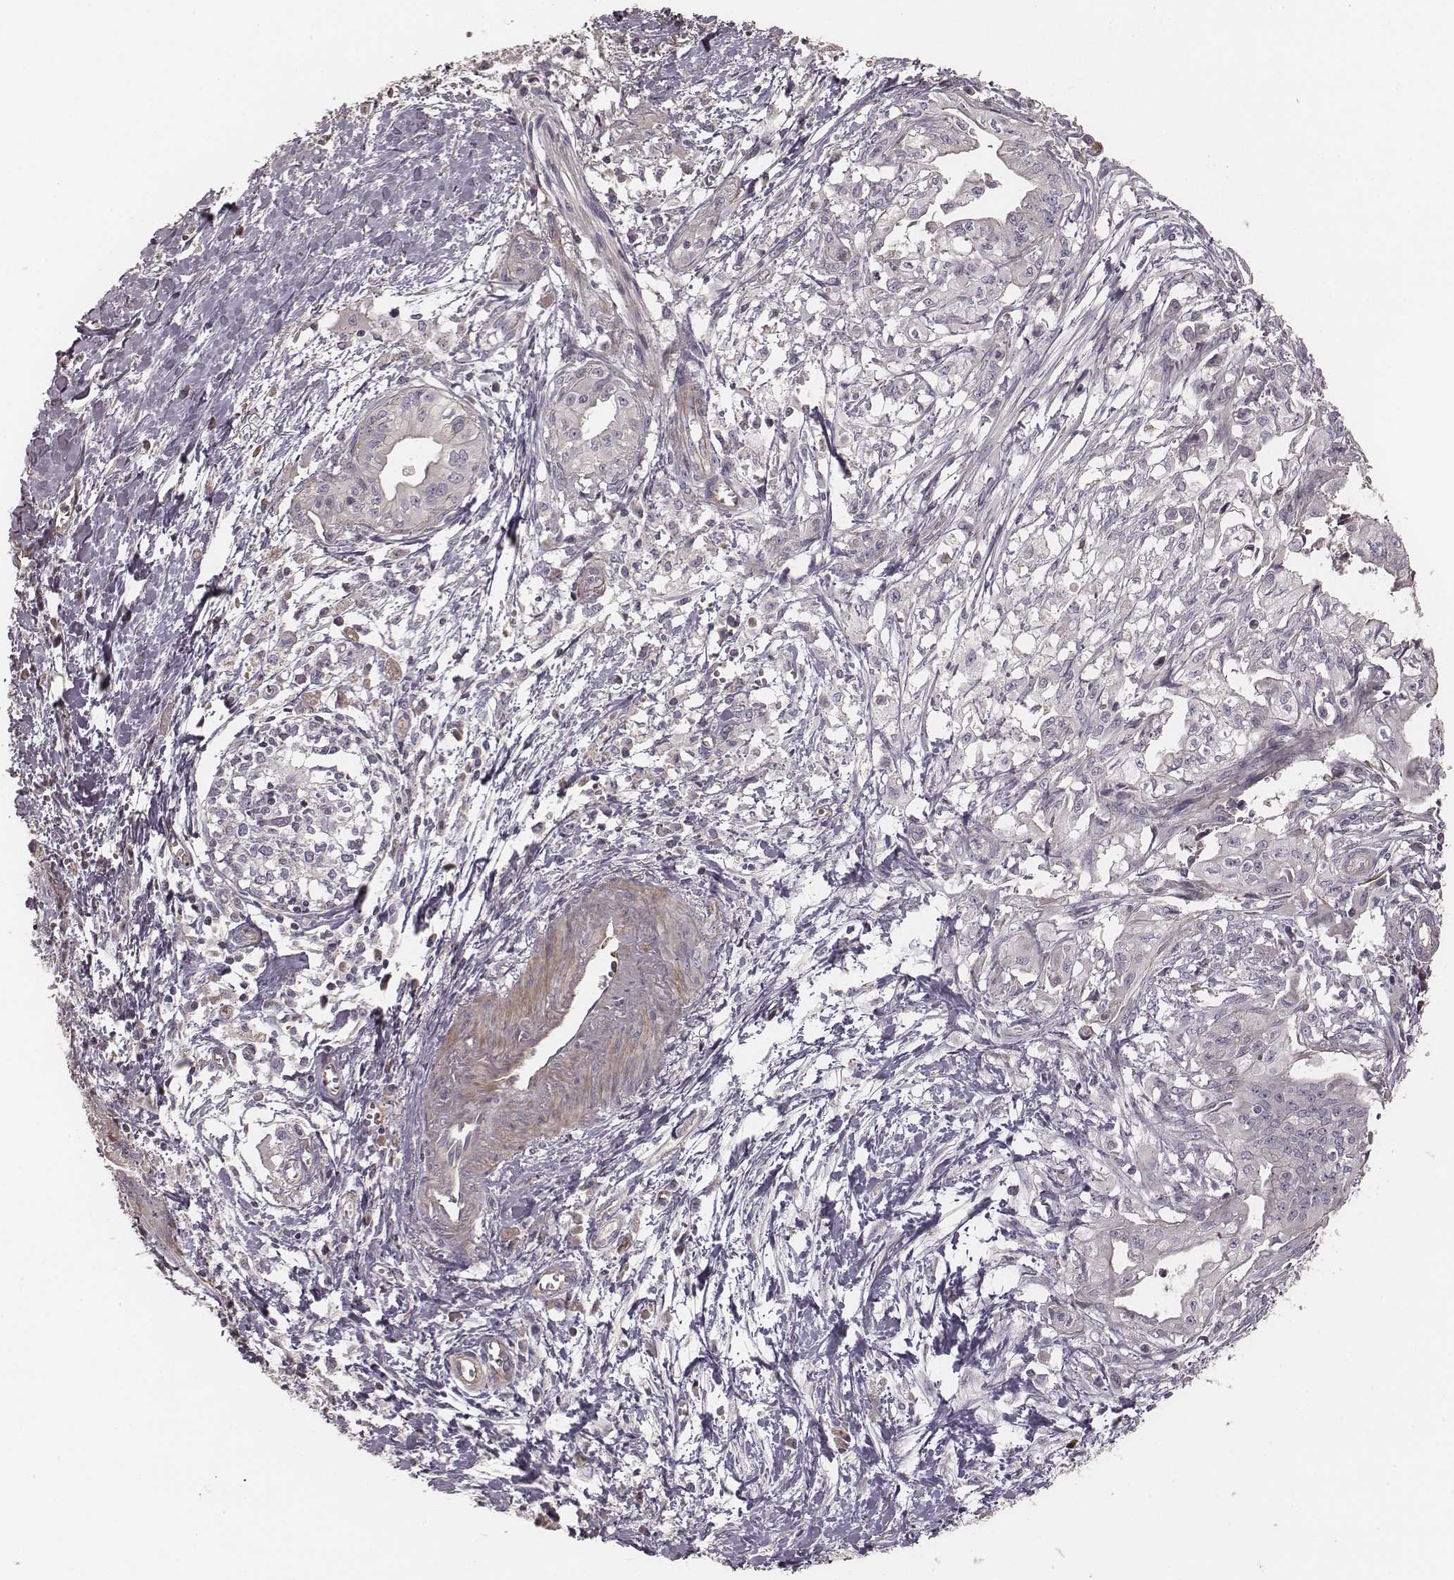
{"staining": {"intensity": "moderate", "quantity": "<25%", "location": "cytoplasmic/membranous"}, "tissue": "pancreatic cancer", "cell_type": "Tumor cells", "image_type": "cancer", "snomed": [{"axis": "morphology", "description": "Adenocarcinoma, NOS"}, {"axis": "topography", "description": "Pancreas"}], "caption": "The micrograph reveals a brown stain indicating the presence of a protein in the cytoplasmic/membranous of tumor cells in pancreatic adenocarcinoma. (IHC, brightfield microscopy, high magnification).", "gene": "OTOGL", "patient": {"sex": "female", "age": 61}}